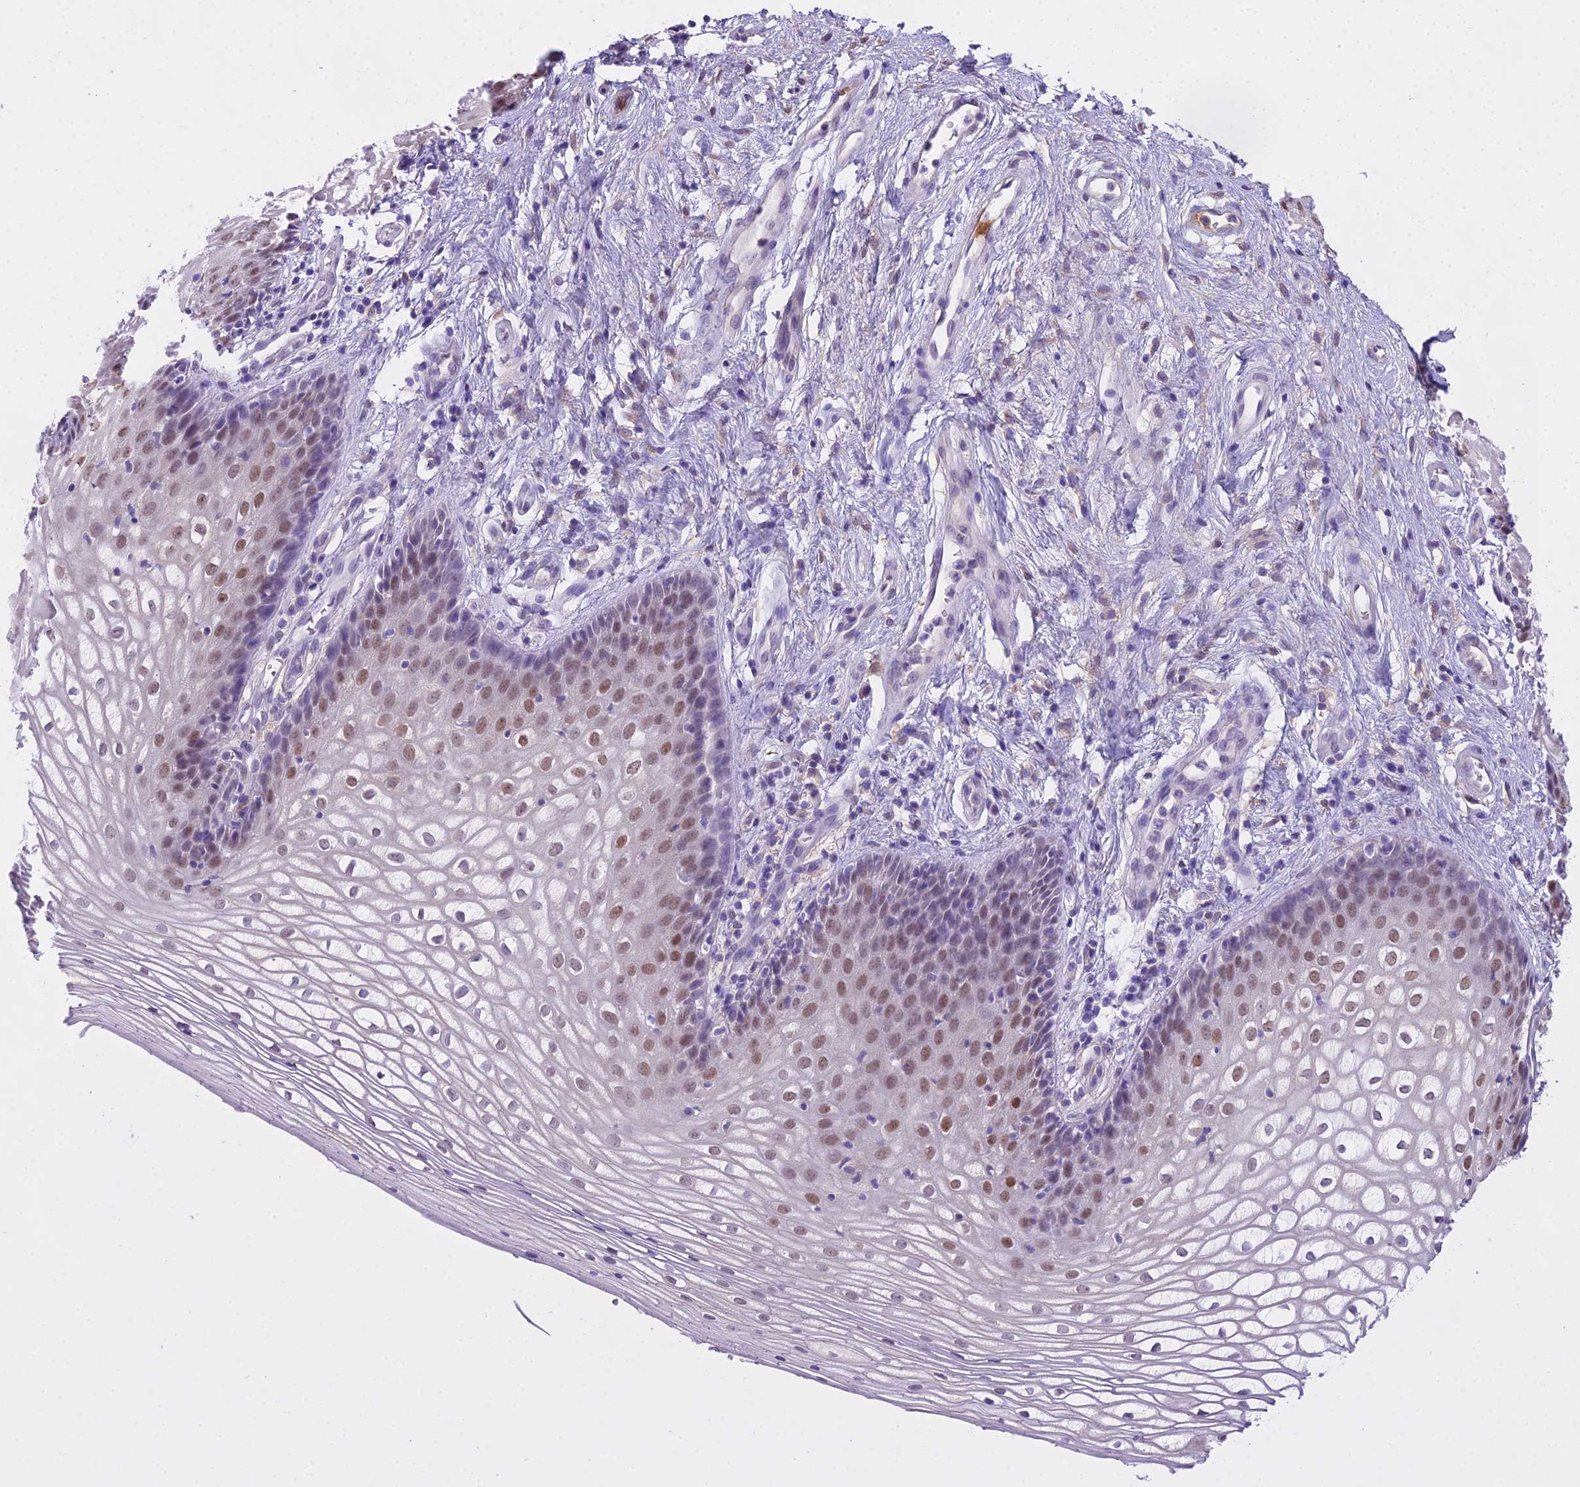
{"staining": {"intensity": "moderate", "quantity": "25%-75%", "location": "nuclear"}, "tissue": "vagina", "cell_type": "Squamous epithelial cells", "image_type": "normal", "snomed": [{"axis": "morphology", "description": "Normal tissue, NOS"}, {"axis": "topography", "description": "Vagina"}], "caption": "Brown immunohistochemical staining in normal human vagina displays moderate nuclear expression in approximately 25%-75% of squamous epithelial cells.", "gene": "MAT2A", "patient": {"sex": "female", "age": 34}}